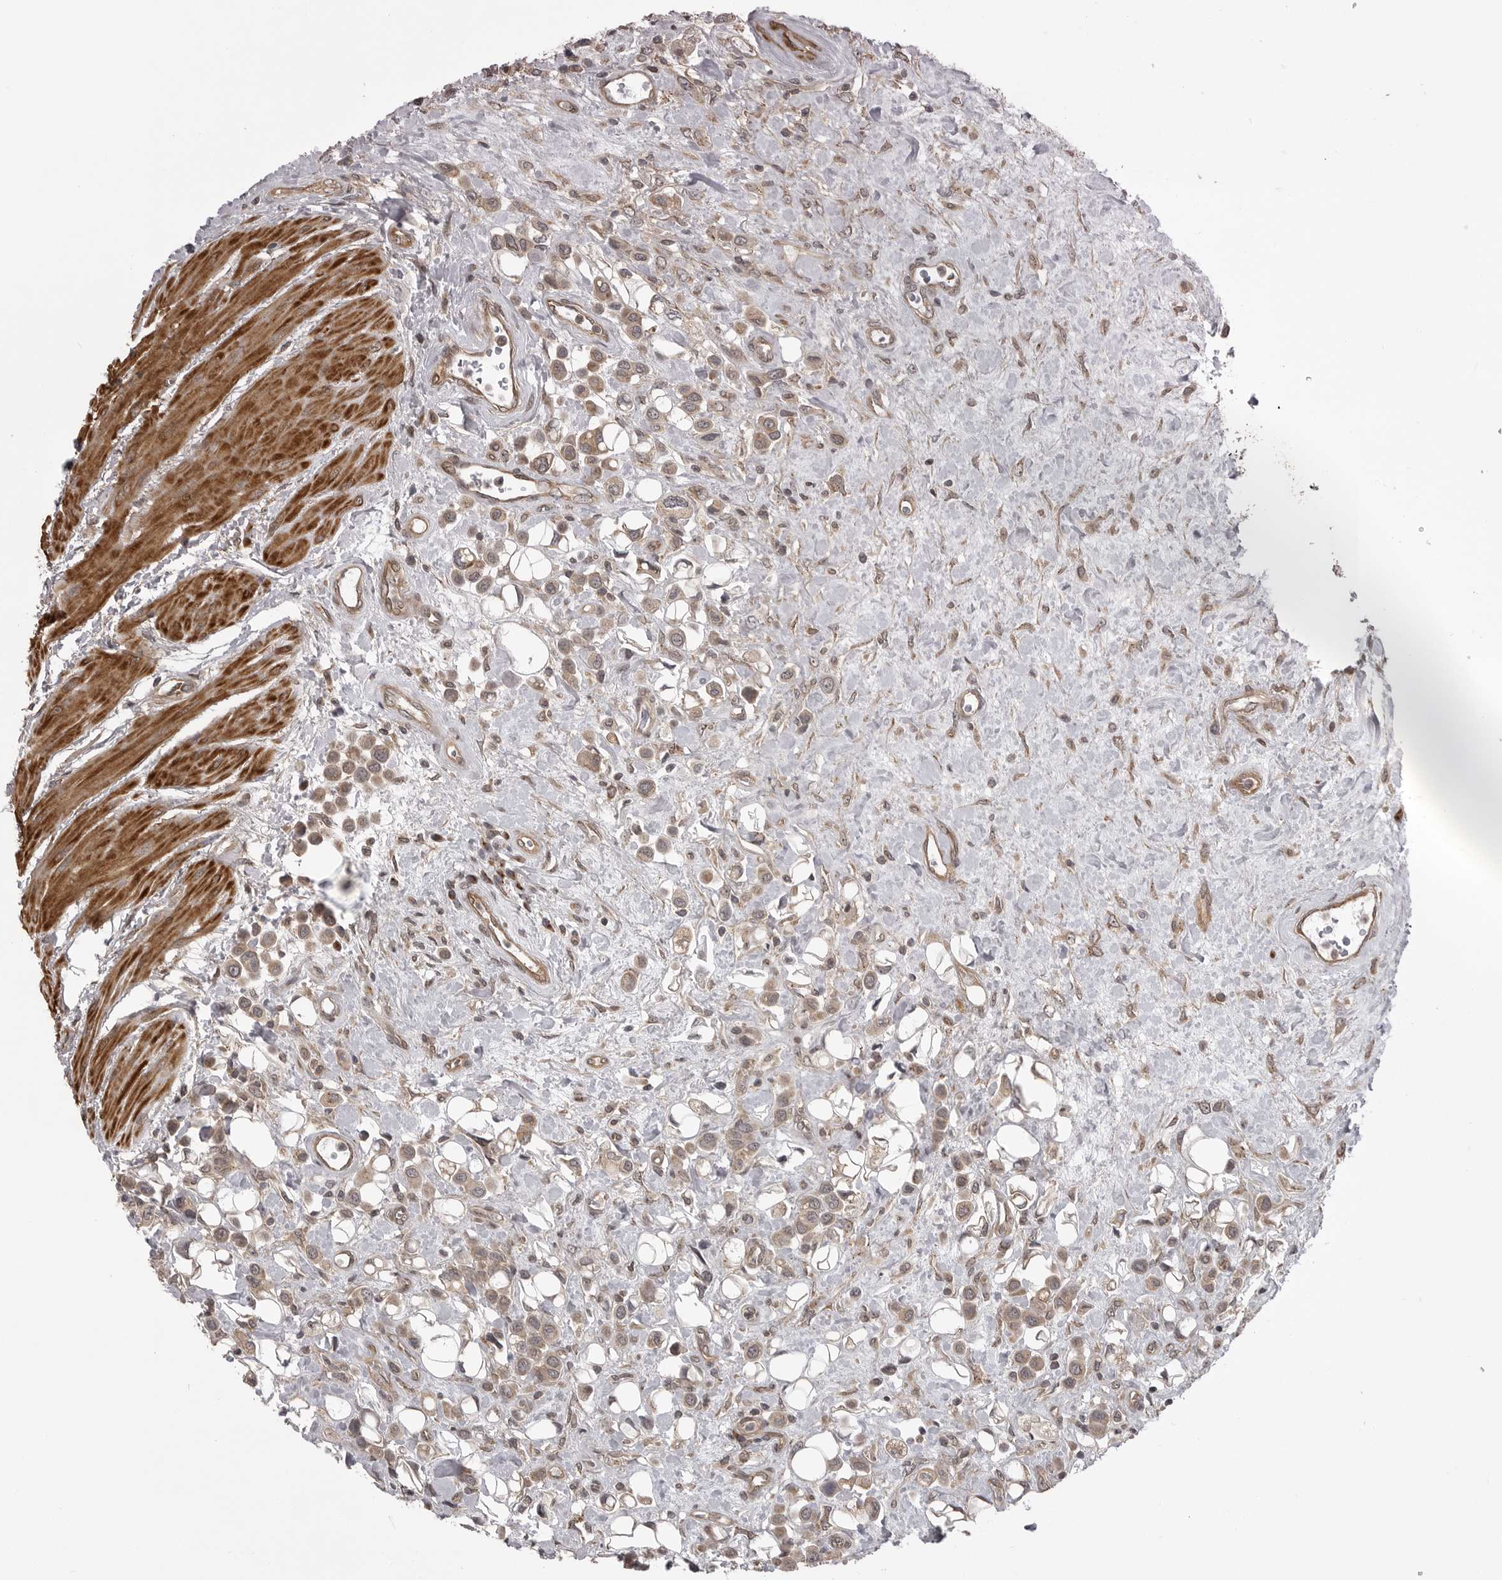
{"staining": {"intensity": "moderate", "quantity": ">75%", "location": "cytoplasmic/membranous"}, "tissue": "urothelial cancer", "cell_type": "Tumor cells", "image_type": "cancer", "snomed": [{"axis": "morphology", "description": "Urothelial carcinoma, High grade"}, {"axis": "topography", "description": "Urinary bladder"}], "caption": "A histopathology image of urothelial cancer stained for a protein exhibits moderate cytoplasmic/membranous brown staining in tumor cells.", "gene": "SNX16", "patient": {"sex": "male", "age": 50}}